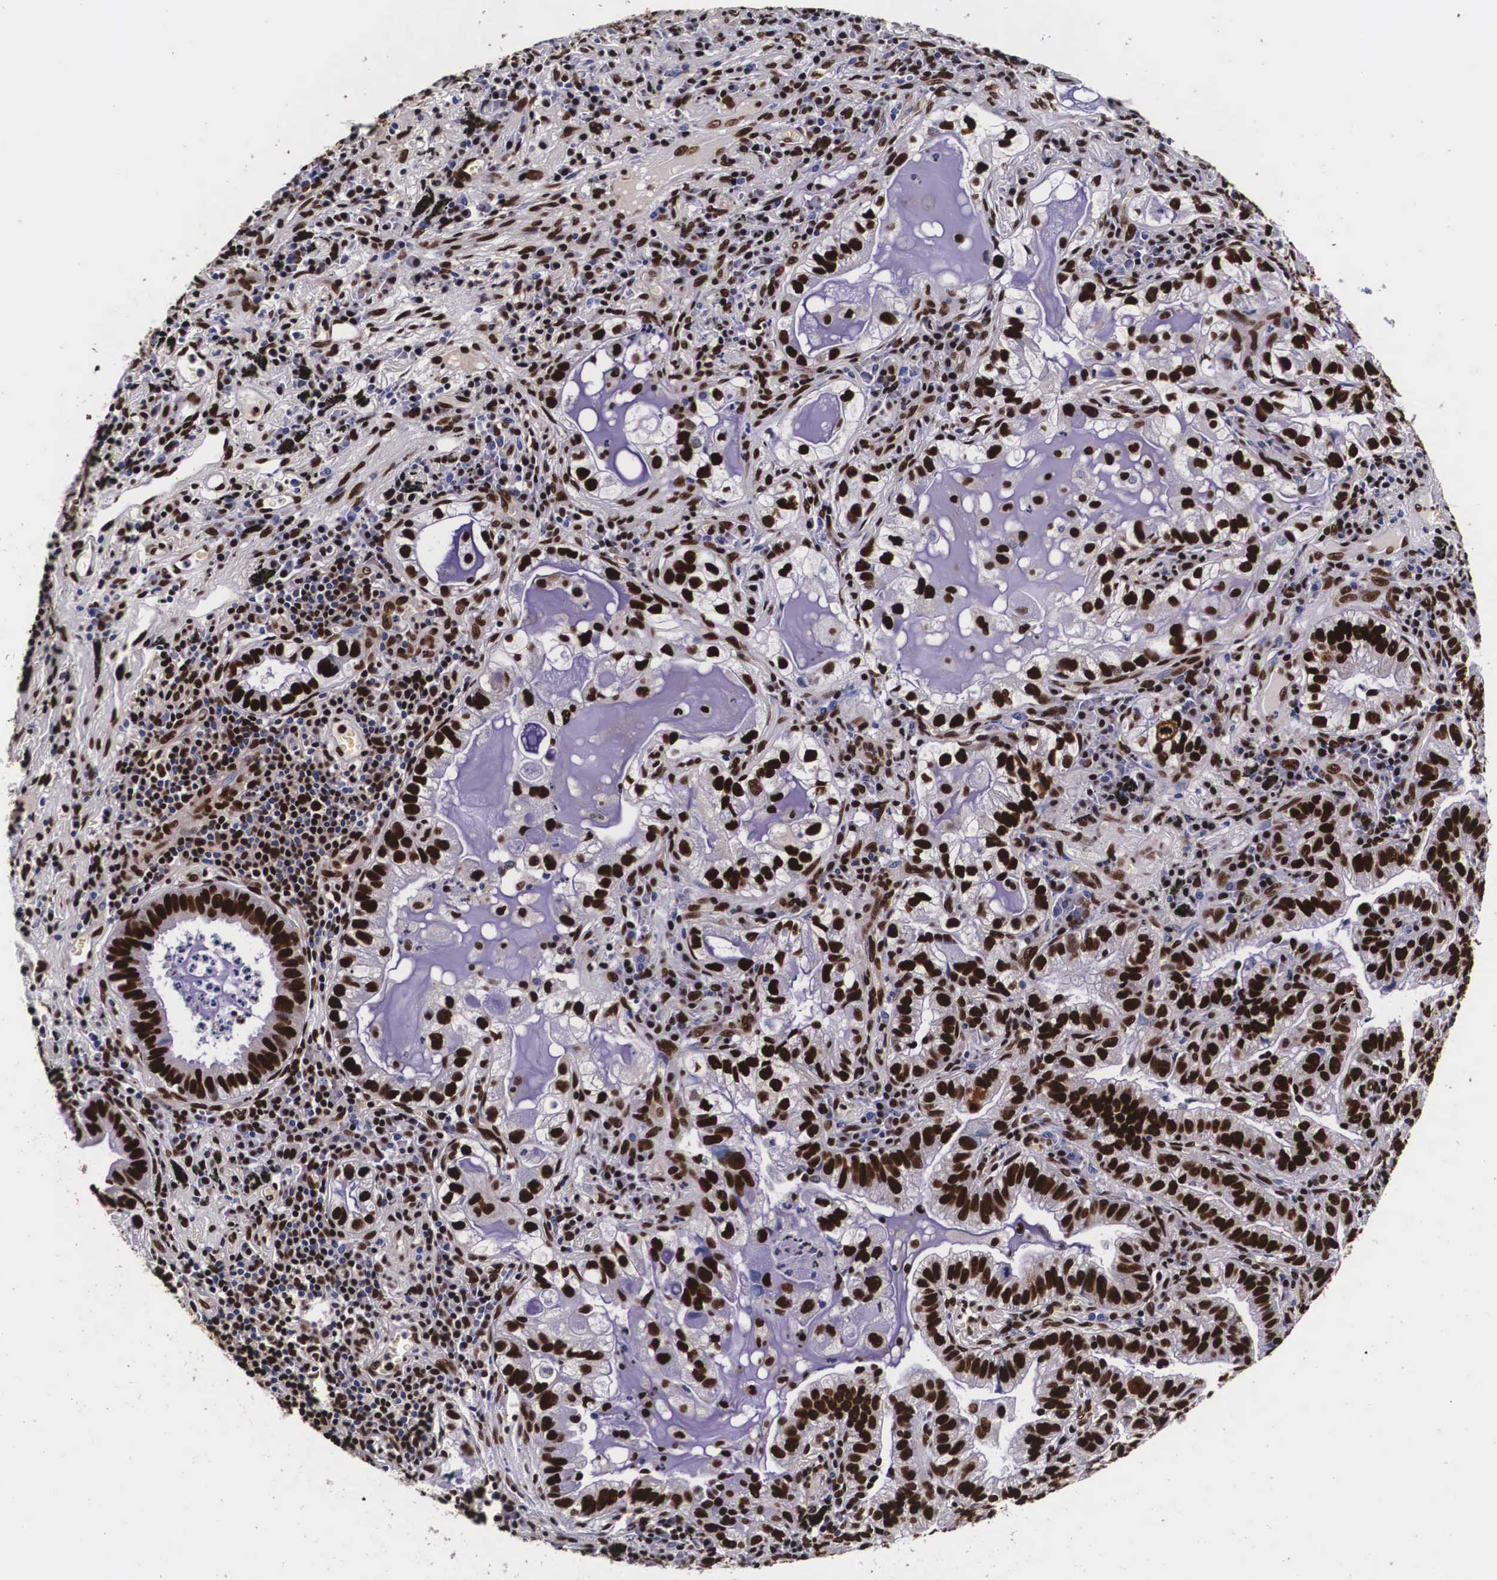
{"staining": {"intensity": "strong", "quantity": ">75%", "location": "cytoplasmic/membranous,nuclear"}, "tissue": "lung cancer", "cell_type": "Tumor cells", "image_type": "cancer", "snomed": [{"axis": "morphology", "description": "Adenocarcinoma, NOS"}, {"axis": "topography", "description": "Lung"}], "caption": "Lung cancer stained with immunohistochemistry (IHC) shows strong cytoplasmic/membranous and nuclear positivity in about >75% of tumor cells.", "gene": "PABPN1", "patient": {"sex": "female", "age": 50}}